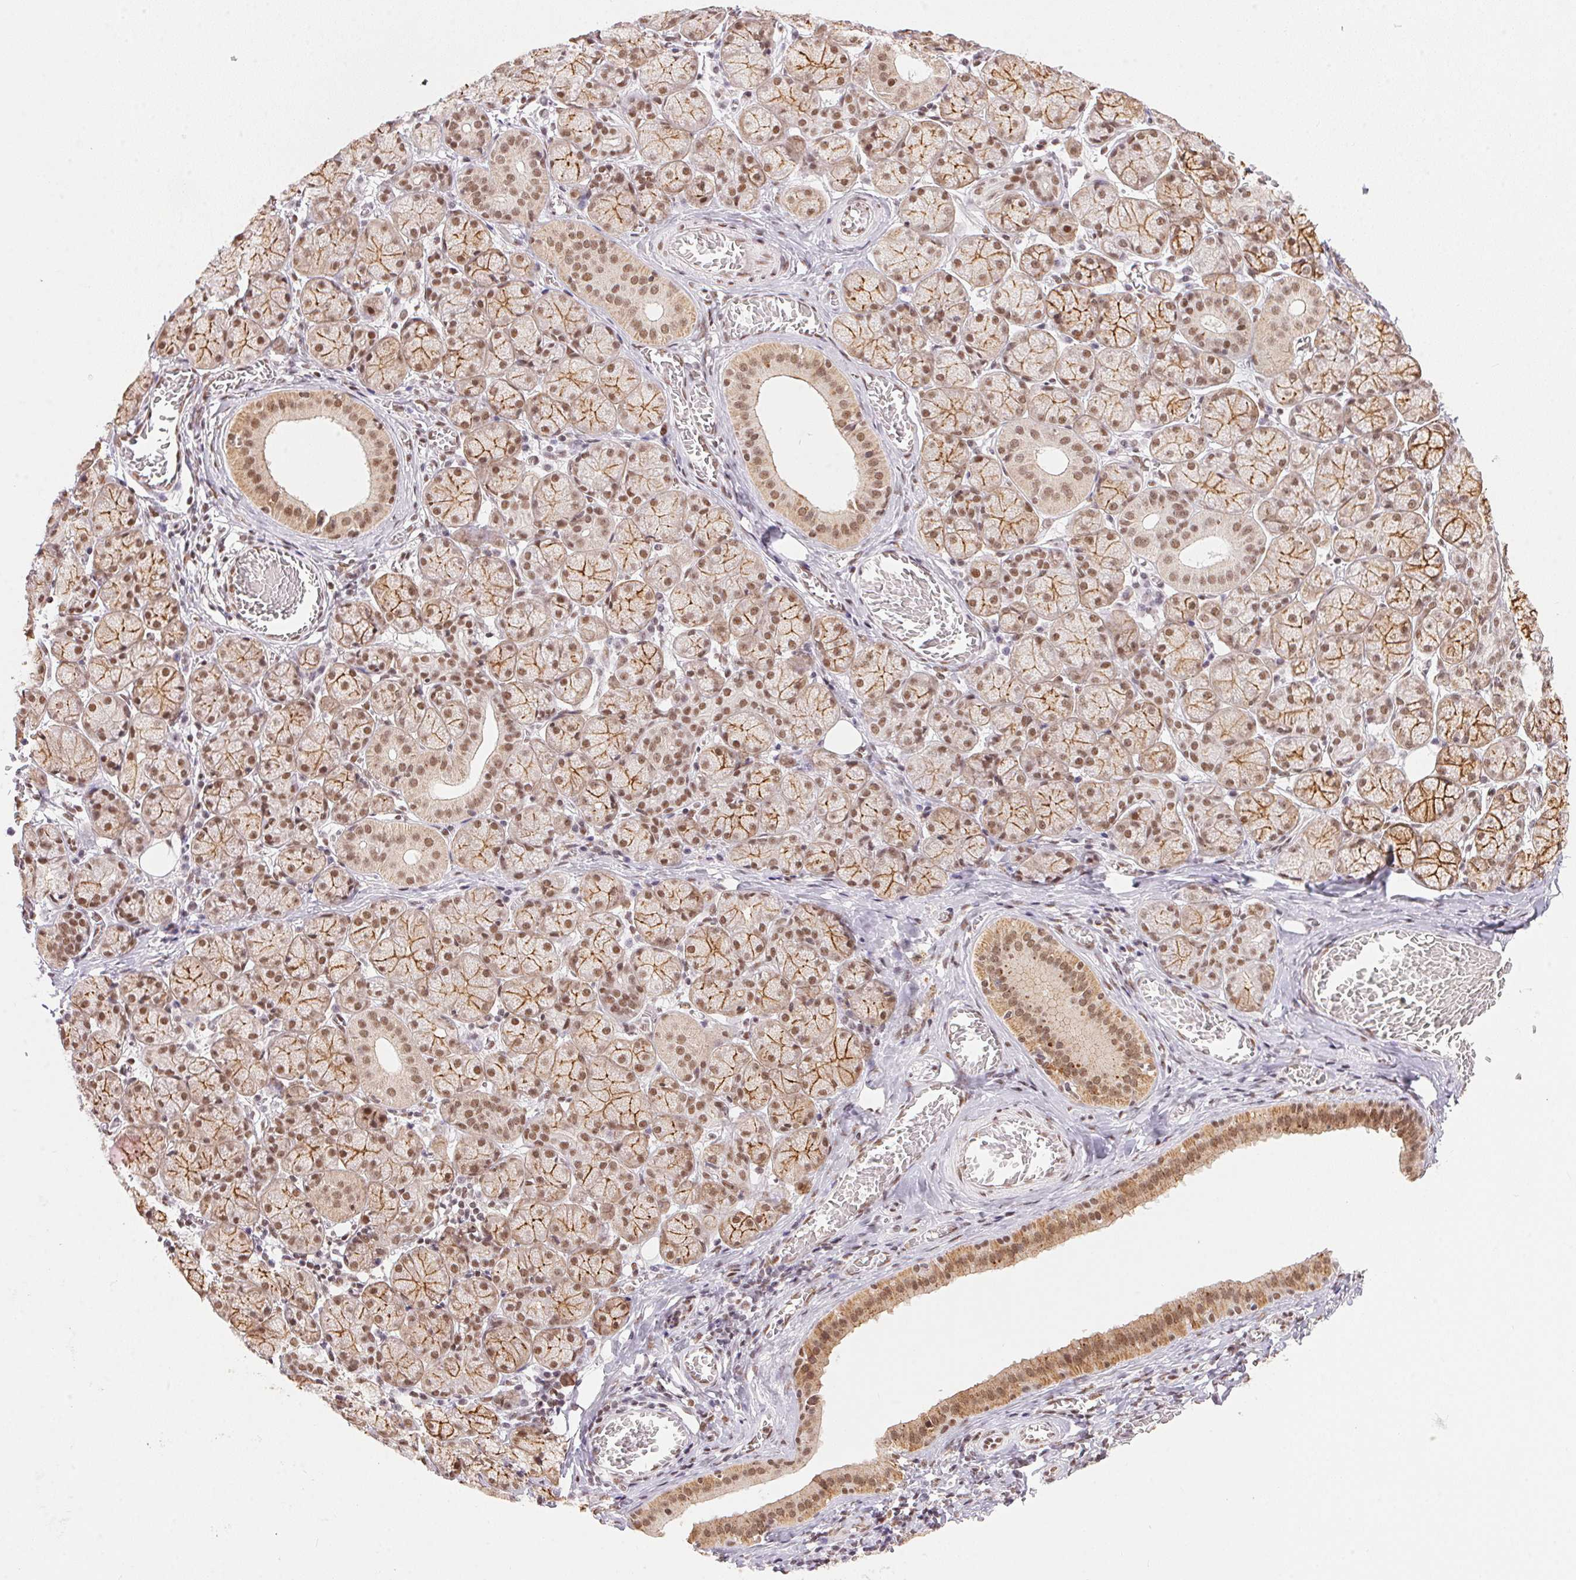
{"staining": {"intensity": "moderate", "quantity": ">75%", "location": "cytoplasmic/membranous,nuclear"}, "tissue": "salivary gland", "cell_type": "Glandular cells", "image_type": "normal", "snomed": [{"axis": "morphology", "description": "Normal tissue, NOS"}, {"axis": "topography", "description": "Salivary gland"}, {"axis": "topography", "description": "Peripheral nerve tissue"}], "caption": "Protein expression analysis of unremarkable salivary gland exhibits moderate cytoplasmic/membranous,nuclear expression in approximately >75% of glandular cells.", "gene": "NFE2L1", "patient": {"sex": "female", "age": 24}}